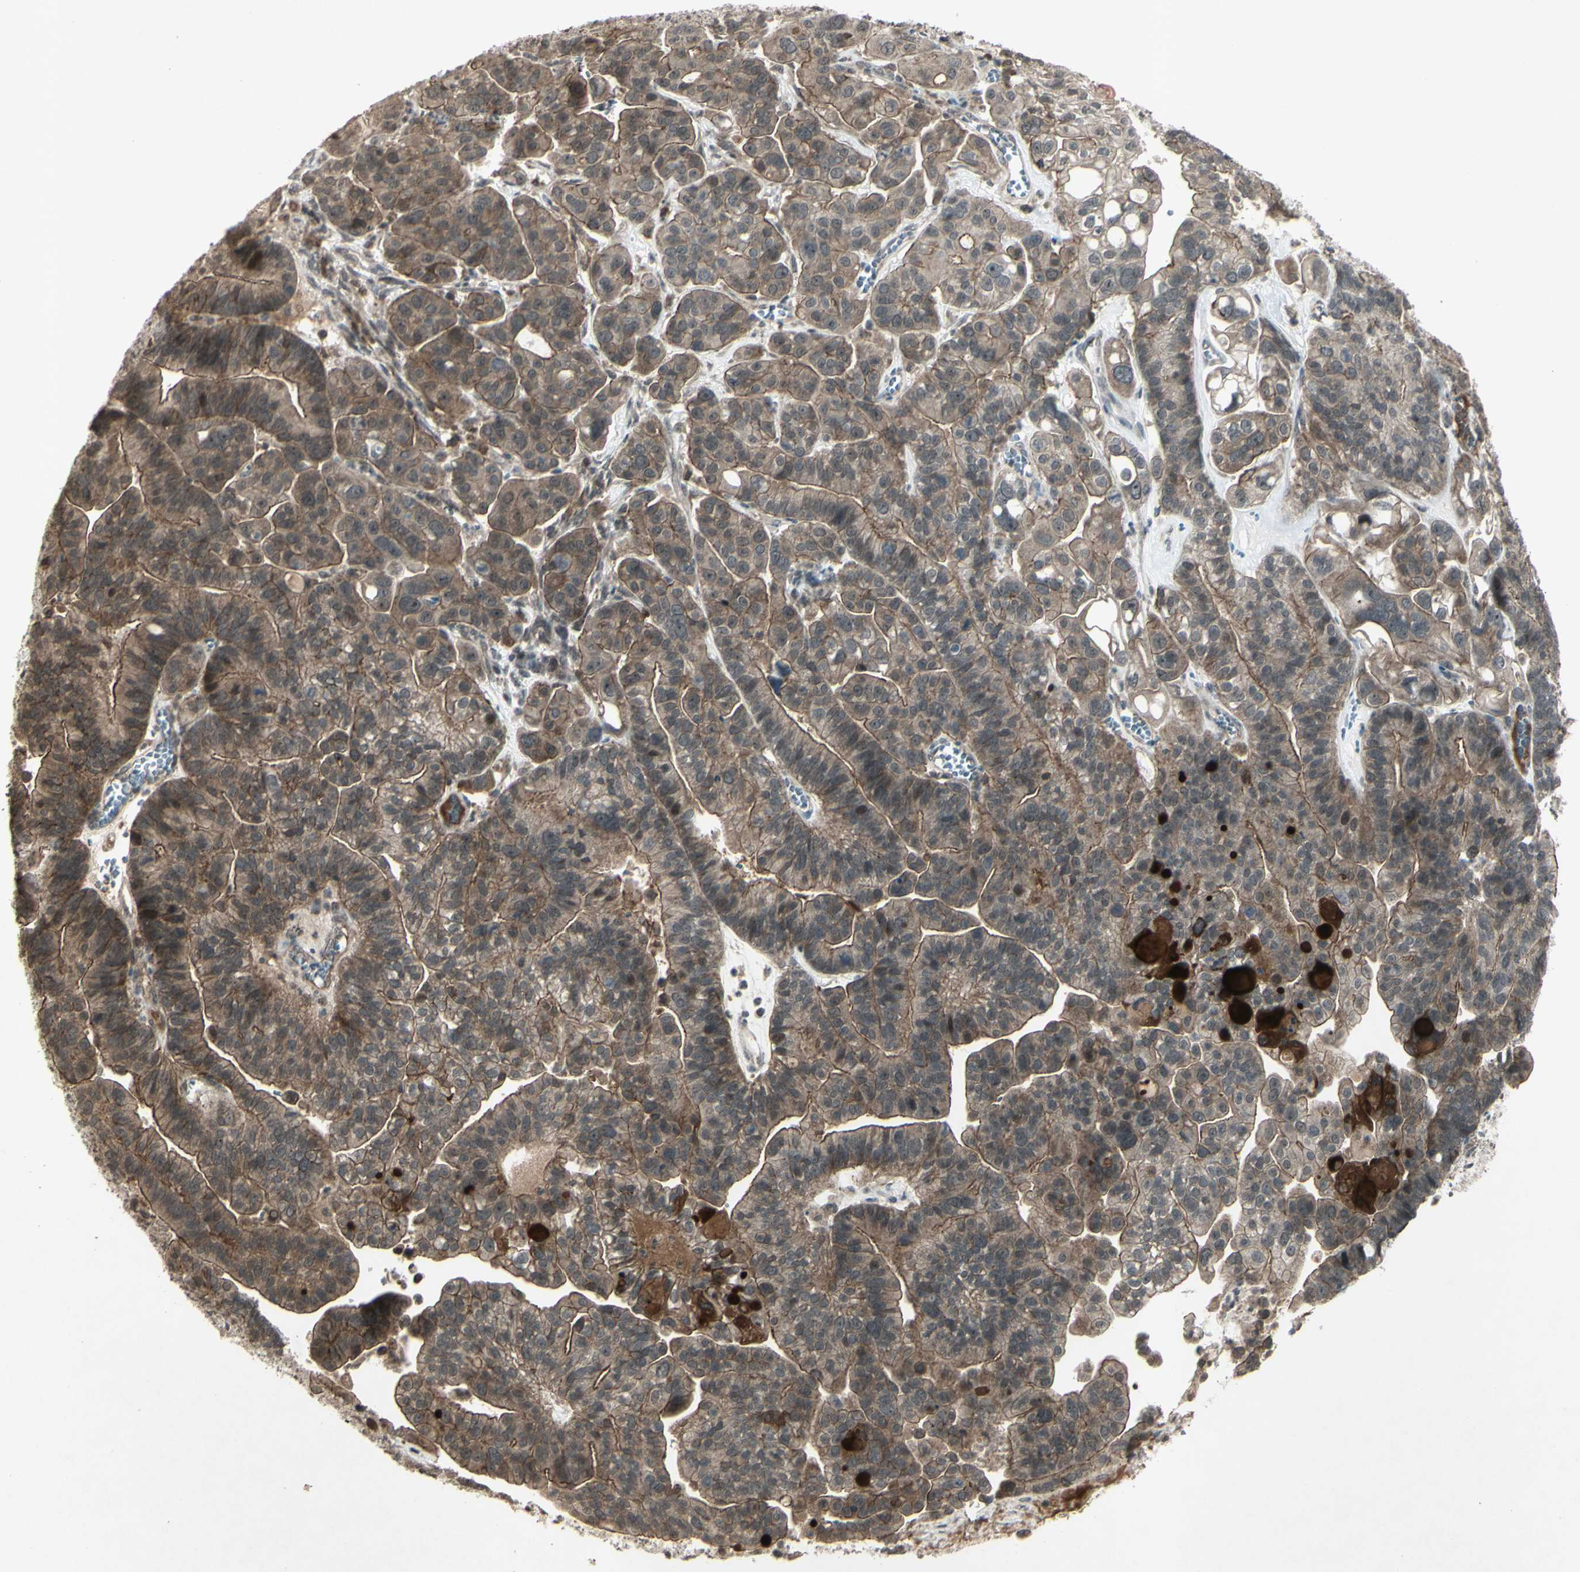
{"staining": {"intensity": "strong", "quantity": ">75%", "location": "cytoplasmic/membranous,nuclear"}, "tissue": "ovarian cancer", "cell_type": "Tumor cells", "image_type": "cancer", "snomed": [{"axis": "morphology", "description": "Cystadenocarcinoma, serous, NOS"}, {"axis": "topography", "description": "Ovary"}], "caption": "Tumor cells reveal high levels of strong cytoplasmic/membranous and nuclear expression in approximately >75% of cells in ovarian cancer.", "gene": "BLNK", "patient": {"sex": "female", "age": 56}}